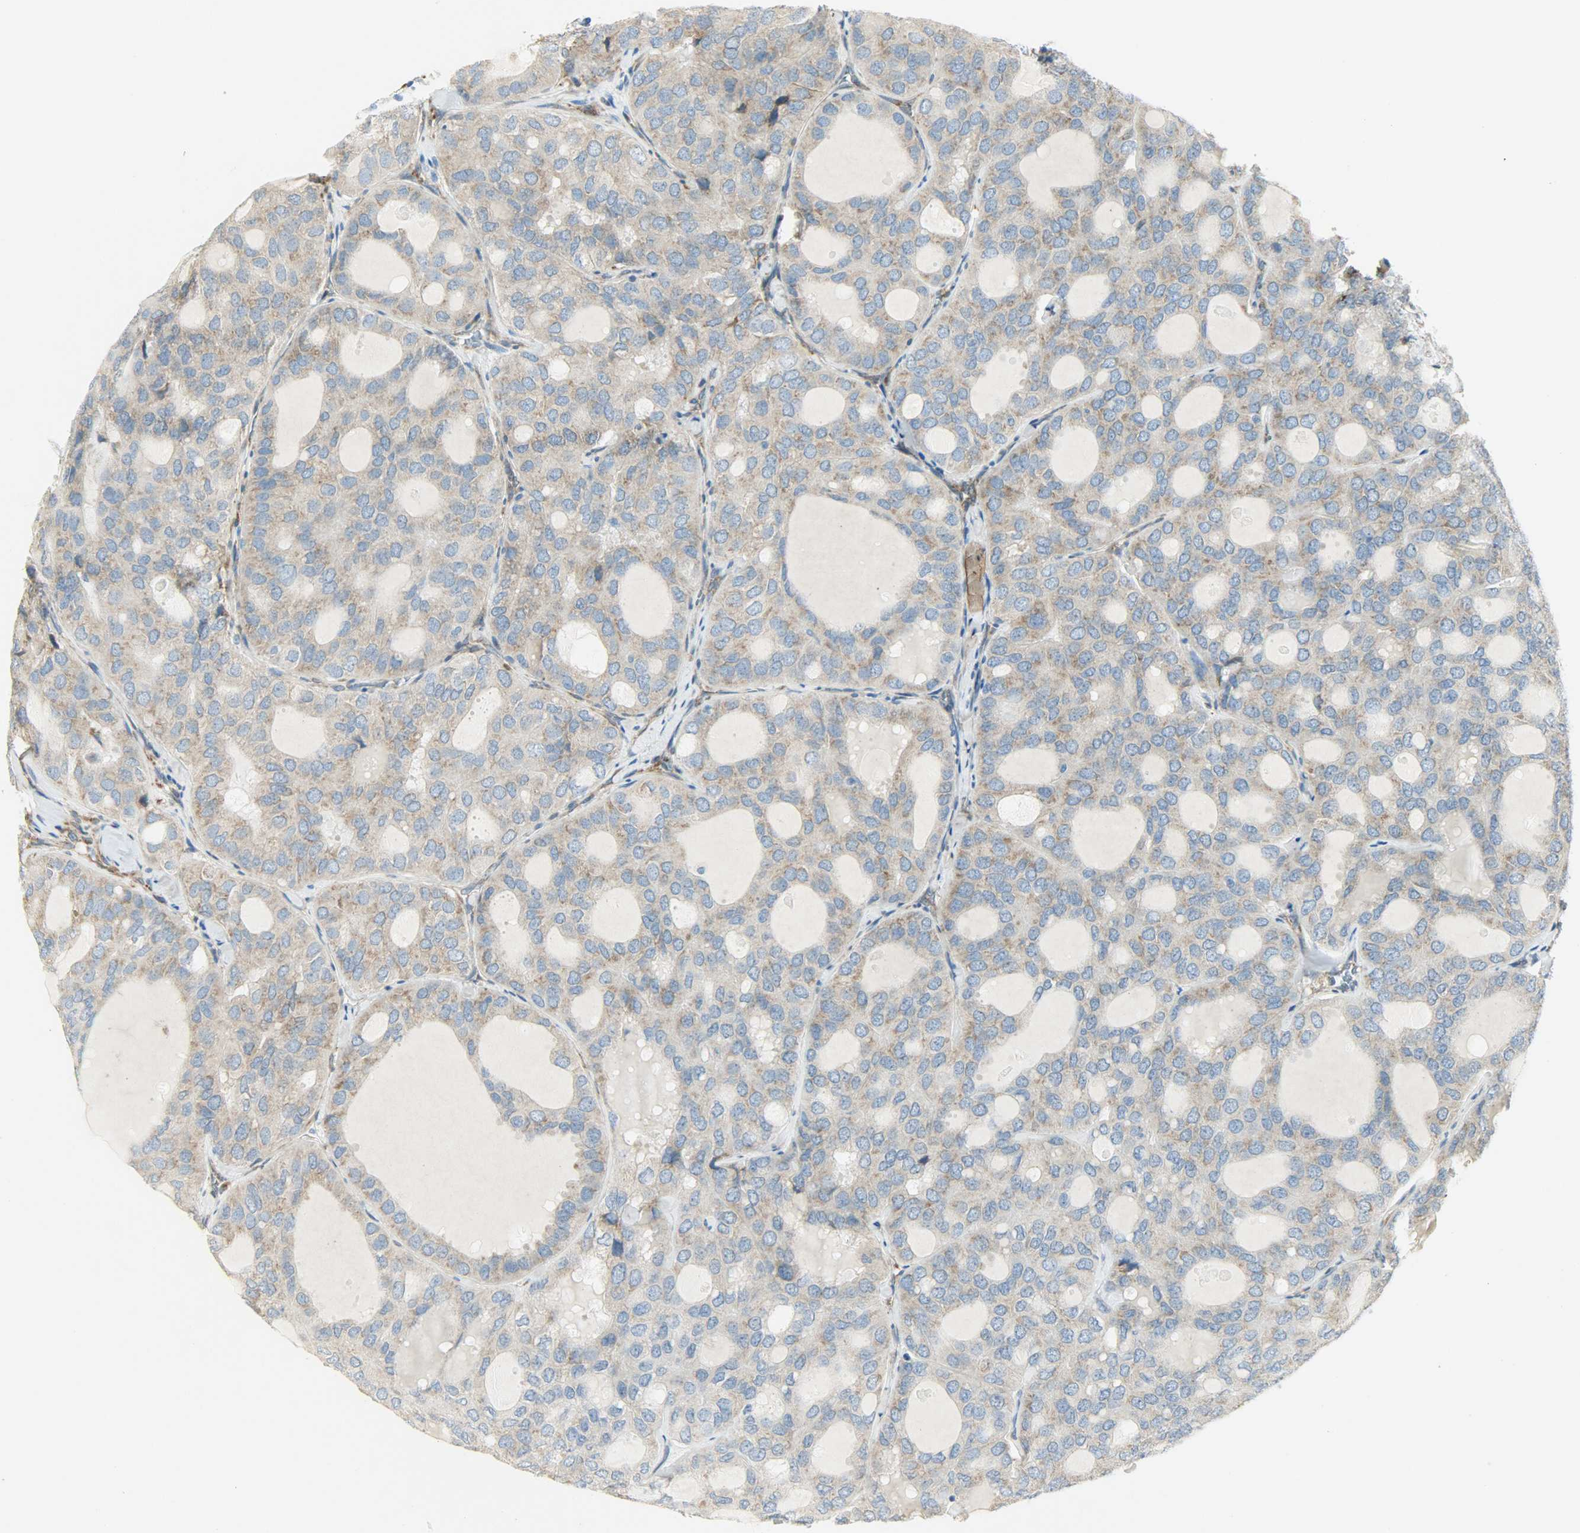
{"staining": {"intensity": "moderate", "quantity": ">75%", "location": "cytoplasmic/membranous"}, "tissue": "thyroid cancer", "cell_type": "Tumor cells", "image_type": "cancer", "snomed": [{"axis": "morphology", "description": "Follicular adenoma carcinoma, NOS"}, {"axis": "topography", "description": "Thyroid gland"}], "caption": "The image shows staining of follicular adenoma carcinoma (thyroid), revealing moderate cytoplasmic/membranous protein expression (brown color) within tumor cells.", "gene": "PKD2", "patient": {"sex": "male", "age": 75}}